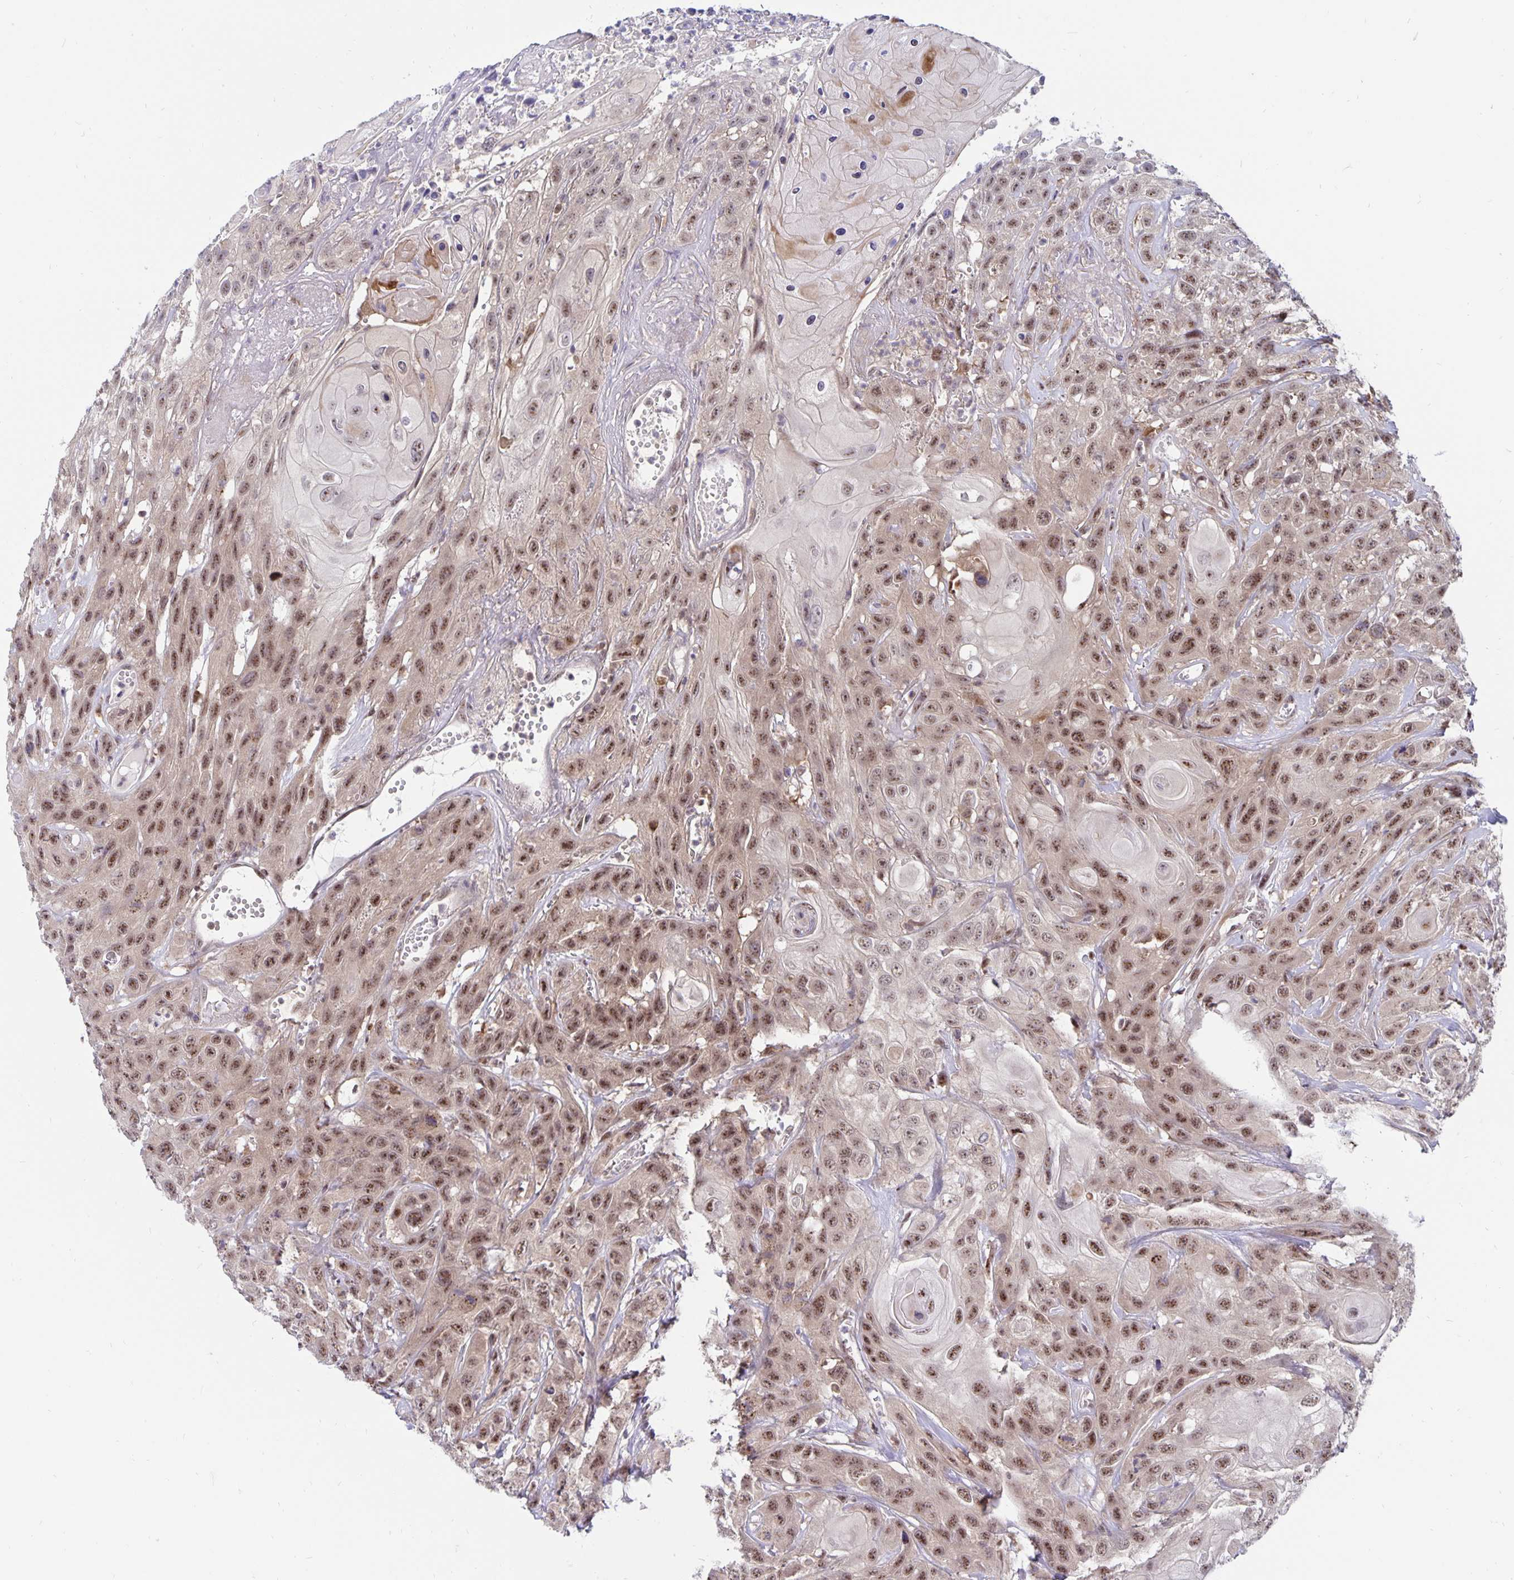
{"staining": {"intensity": "moderate", "quantity": ">75%", "location": "nuclear"}, "tissue": "head and neck cancer", "cell_type": "Tumor cells", "image_type": "cancer", "snomed": [{"axis": "morphology", "description": "Squamous cell carcinoma, NOS"}, {"axis": "topography", "description": "Head-Neck"}], "caption": "Immunohistochemistry (DAB) staining of human head and neck squamous cell carcinoma reveals moderate nuclear protein expression in approximately >75% of tumor cells.", "gene": "EXOC6B", "patient": {"sex": "male", "age": 57}}